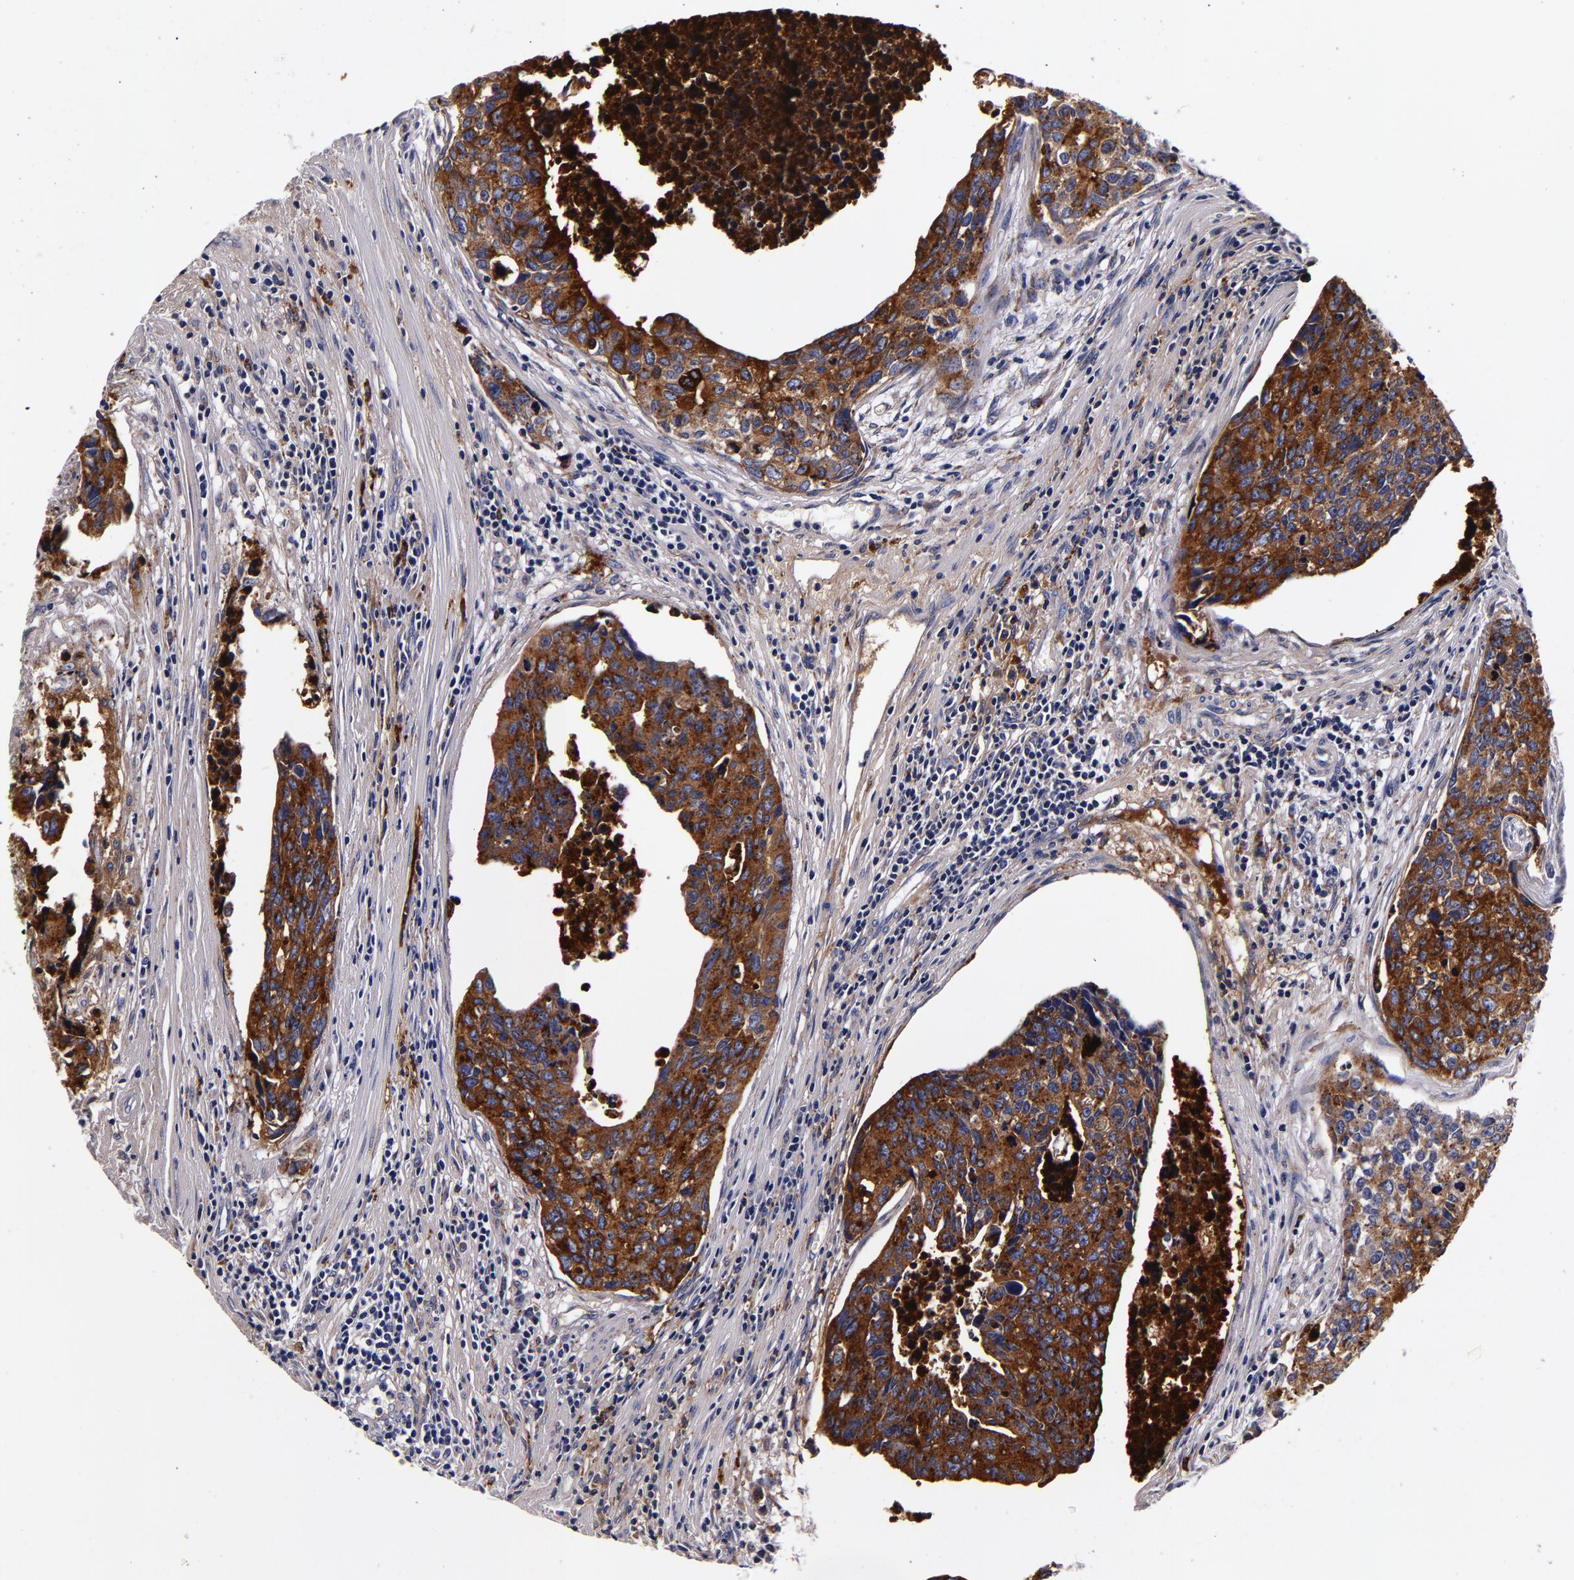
{"staining": {"intensity": "moderate", "quantity": ">75%", "location": "cytoplasmic/membranous"}, "tissue": "urothelial cancer", "cell_type": "Tumor cells", "image_type": "cancer", "snomed": [{"axis": "morphology", "description": "Urothelial carcinoma, High grade"}, {"axis": "topography", "description": "Urinary bladder"}], "caption": "DAB immunohistochemical staining of urothelial cancer exhibits moderate cytoplasmic/membranous protein positivity in approximately >75% of tumor cells. (IHC, brightfield microscopy, high magnification).", "gene": "LGALS3BP", "patient": {"sex": "male", "age": 81}}